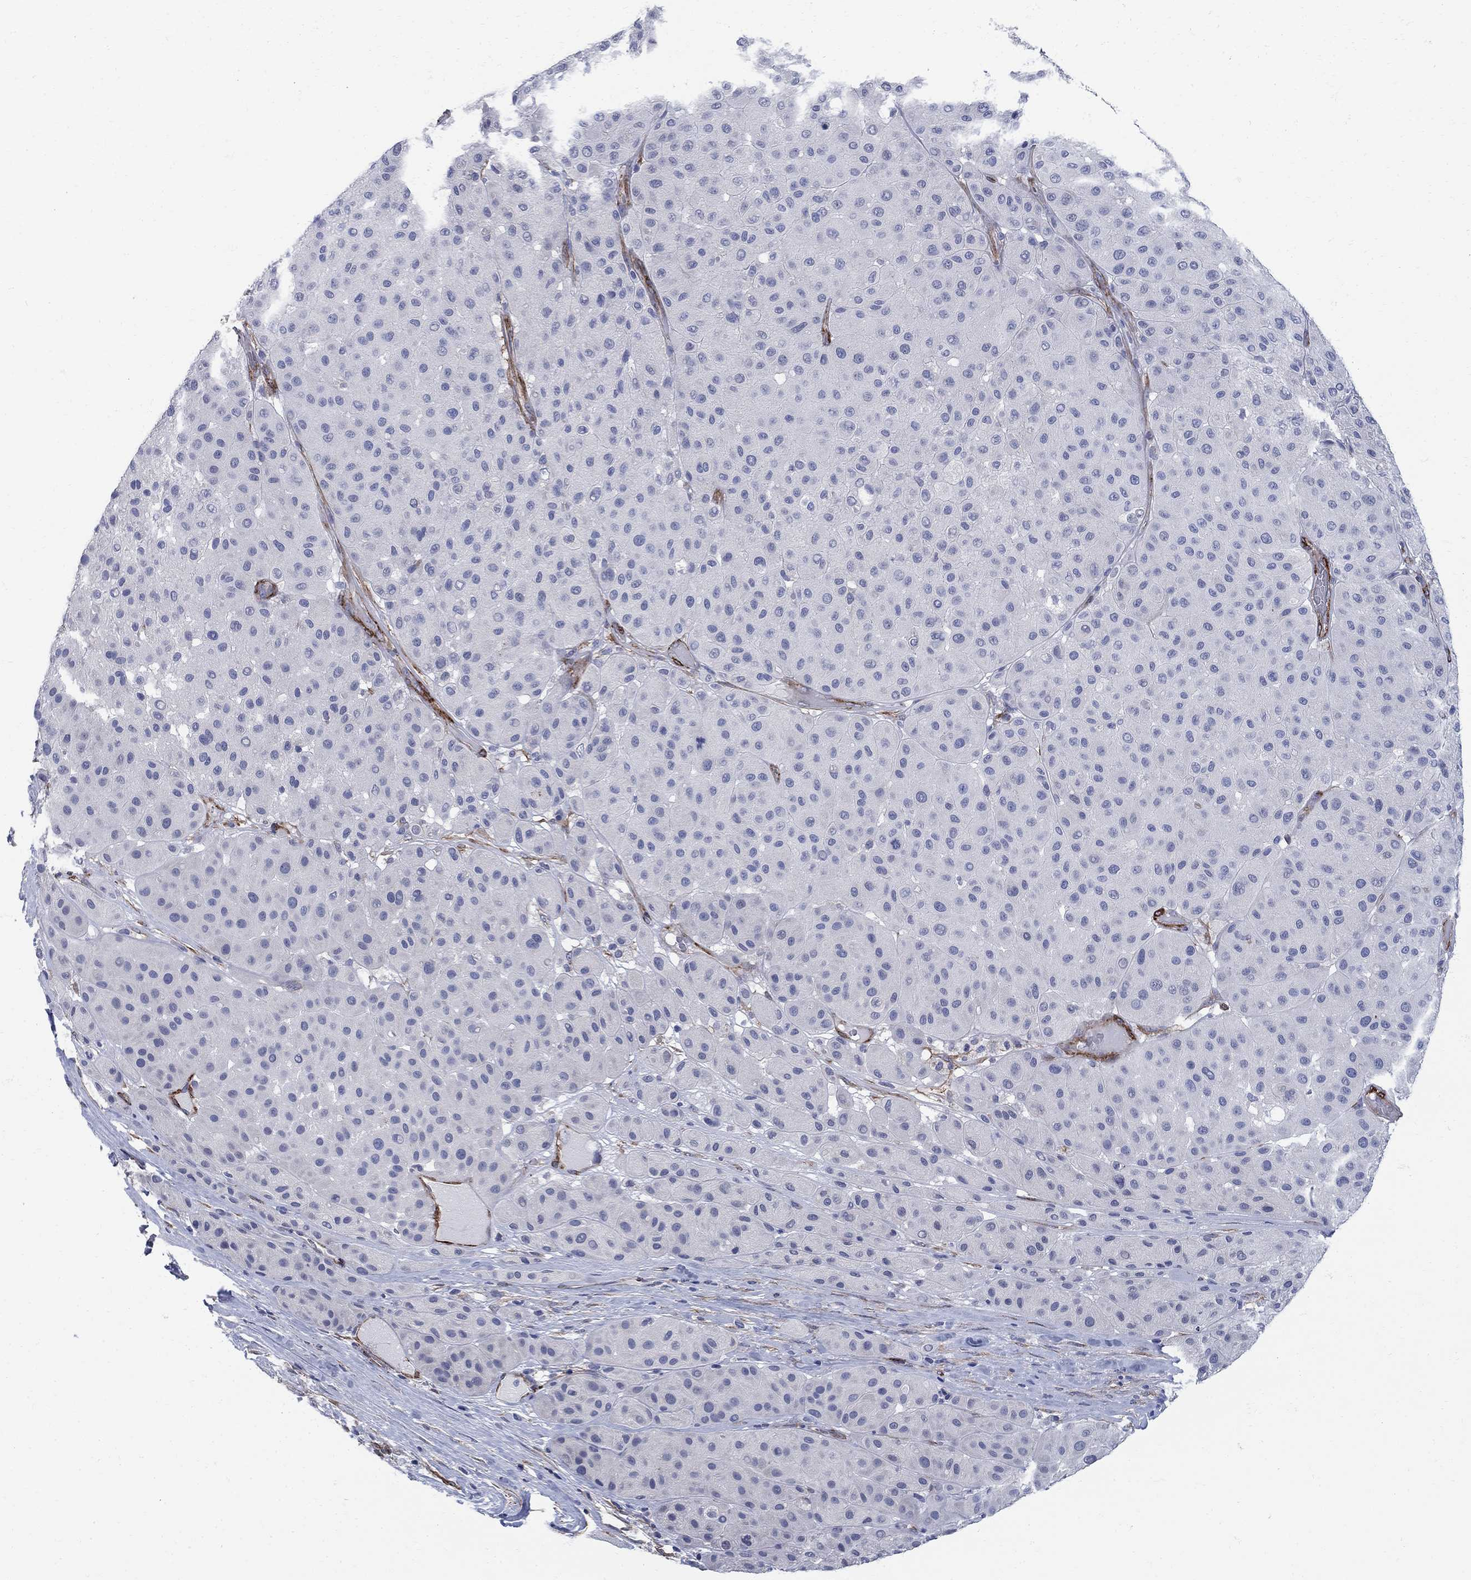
{"staining": {"intensity": "negative", "quantity": "none", "location": "none"}, "tissue": "melanoma", "cell_type": "Tumor cells", "image_type": "cancer", "snomed": [{"axis": "morphology", "description": "Malignant melanoma, Metastatic site"}, {"axis": "topography", "description": "Smooth muscle"}], "caption": "IHC photomicrograph of malignant melanoma (metastatic site) stained for a protein (brown), which reveals no positivity in tumor cells.", "gene": "SEPTIN8", "patient": {"sex": "male", "age": 41}}